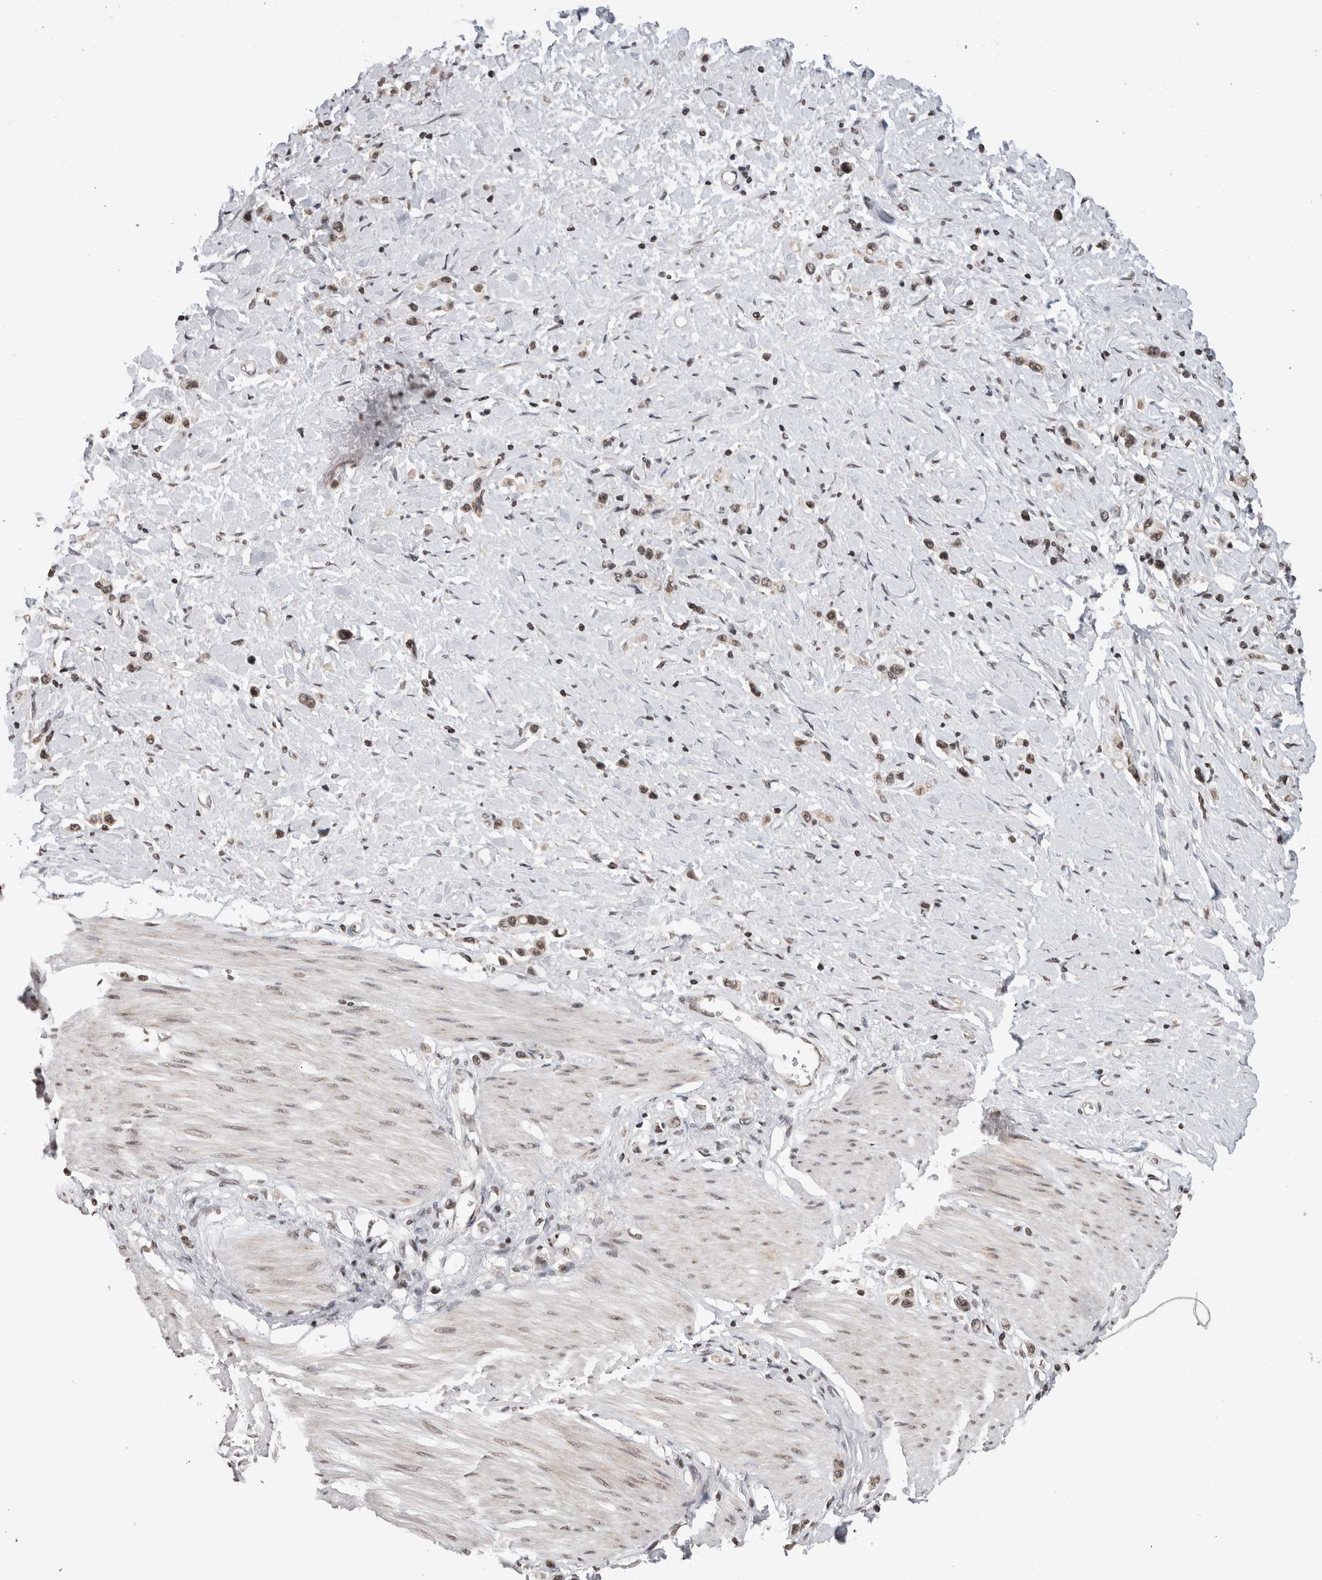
{"staining": {"intensity": "weak", "quantity": ">75%", "location": "nuclear"}, "tissue": "stomach cancer", "cell_type": "Tumor cells", "image_type": "cancer", "snomed": [{"axis": "morphology", "description": "Adenocarcinoma, NOS"}, {"axis": "topography", "description": "Stomach"}], "caption": "The image demonstrates staining of adenocarcinoma (stomach), revealing weak nuclear protein expression (brown color) within tumor cells.", "gene": "ZBTB11", "patient": {"sex": "female", "age": 65}}